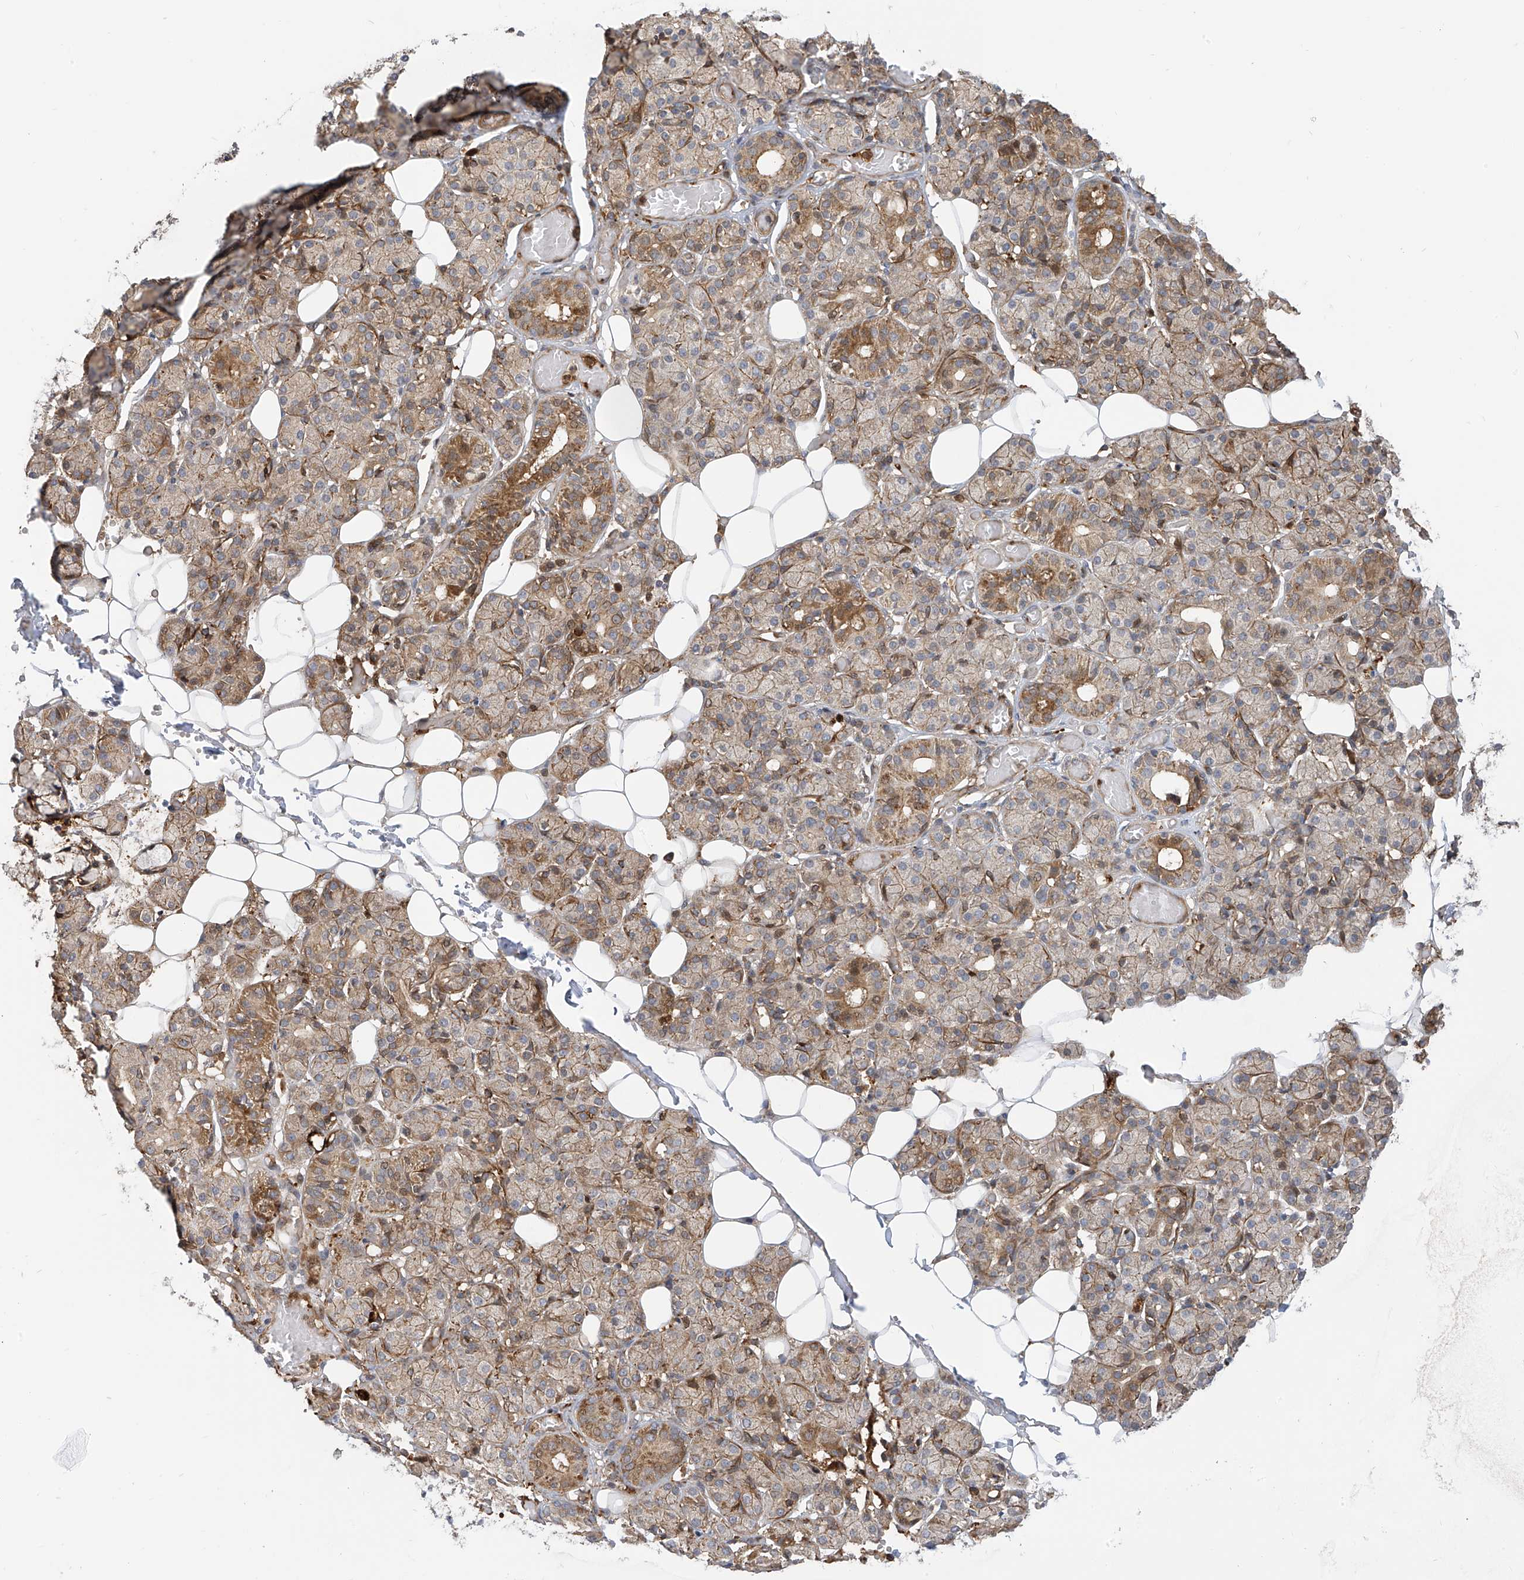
{"staining": {"intensity": "moderate", "quantity": "25%-75%", "location": "cytoplasmic/membranous"}, "tissue": "salivary gland", "cell_type": "Glandular cells", "image_type": "normal", "snomed": [{"axis": "morphology", "description": "Normal tissue, NOS"}, {"axis": "topography", "description": "Salivary gland"}], "caption": "Protein analysis of benign salivary gland displays moderate cytoplasmic/membranous expression in approximately 25%-75% of glandular cells.", "gene": "ATAD2B", "patient": {"sex": "male", "age": 63}}